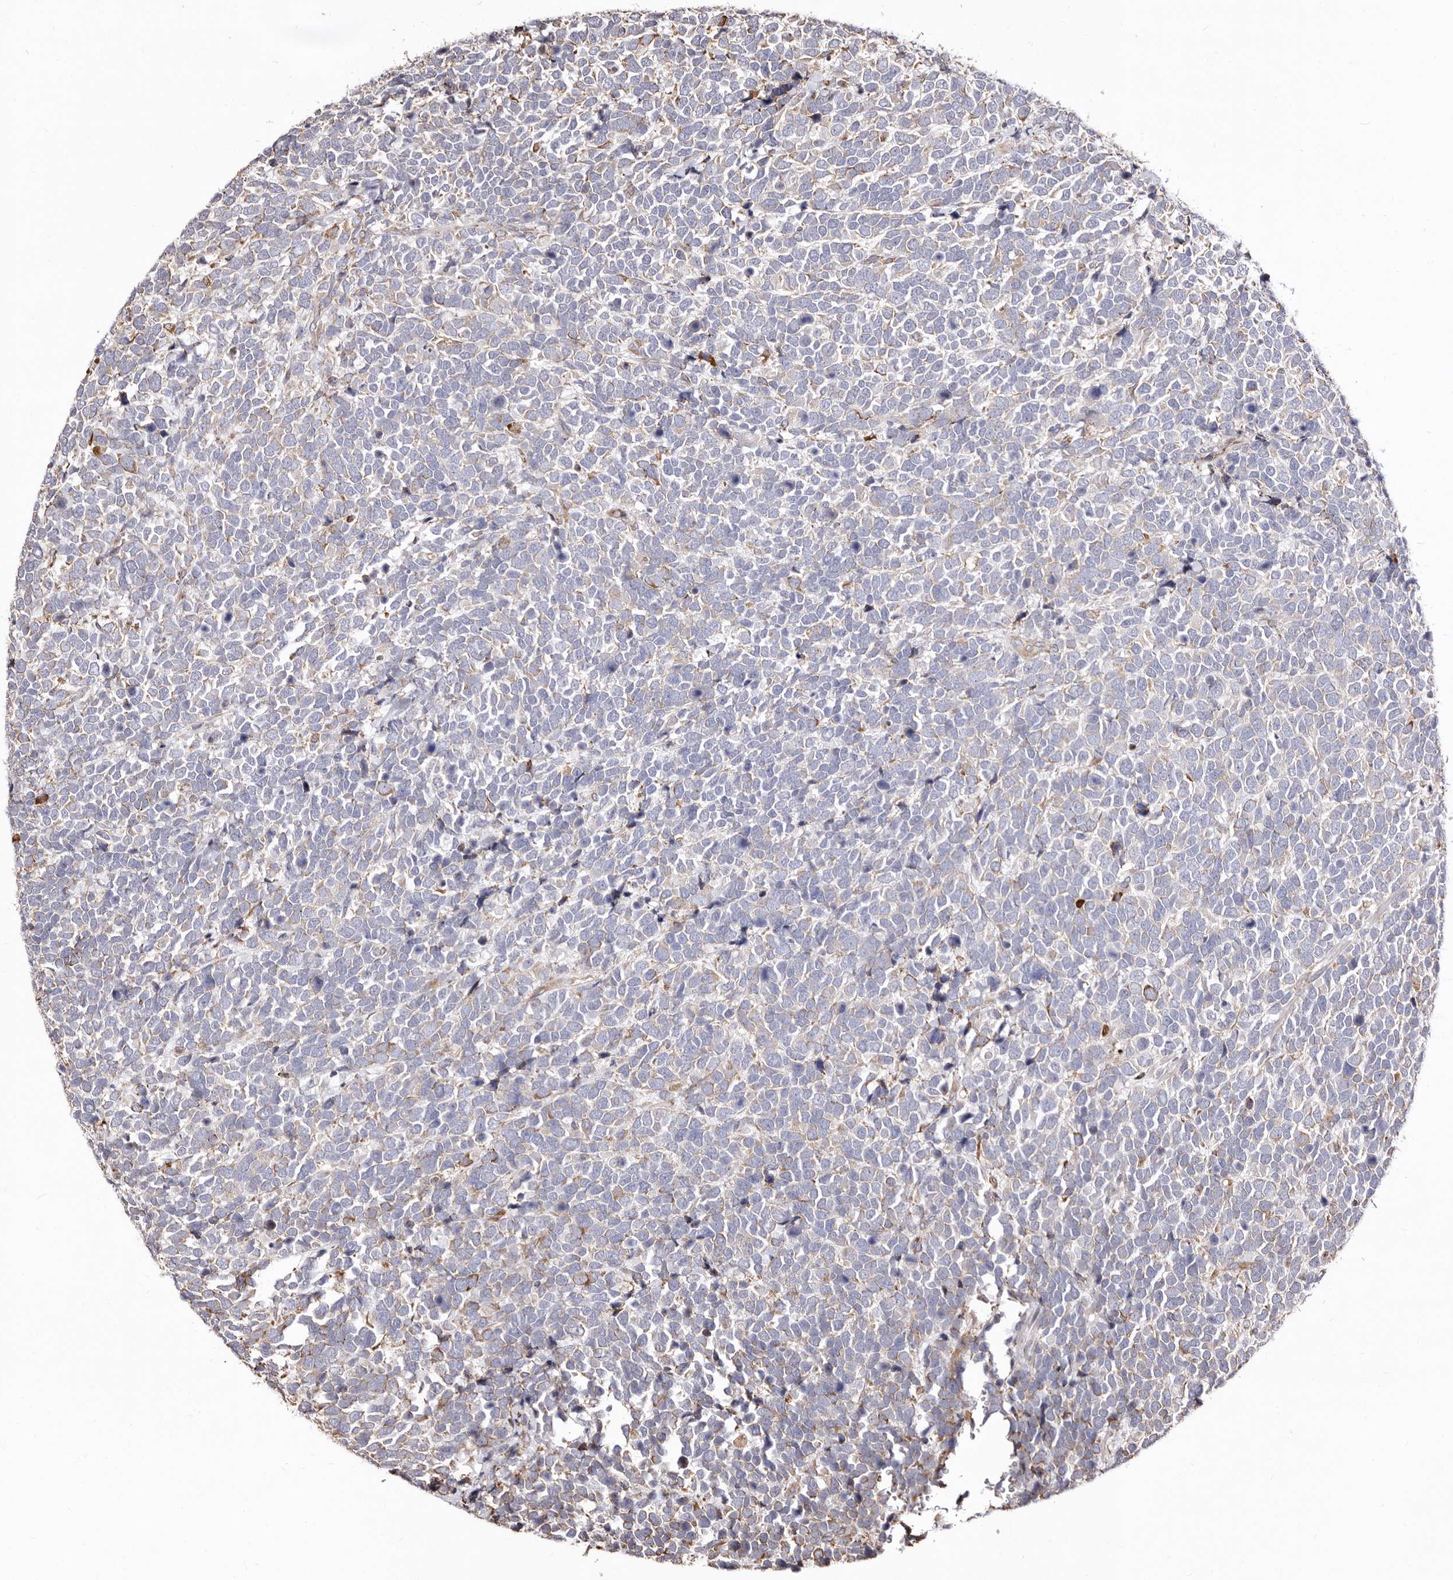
{"staining": {"intensity": "moderate", "quantity": "<25%", "location": "cytoplasmic/membranous"}, "tissue": "urothelial cancer", "cell_type": "Tumor cells", "image_type": "cancer", "snomed": [{"axis": "morphology", "description": "Urothelial carcinoma, High grade"}, {"axis": "topography", "description": "Urinary bladder"}], "caption": "A brown stain labels moderate cytoplasmic/membranous expression of a protein in urothelial cancer tumor cells.", "gene": "ACBD6", "patient": {"sex": "female", "age": 82}}